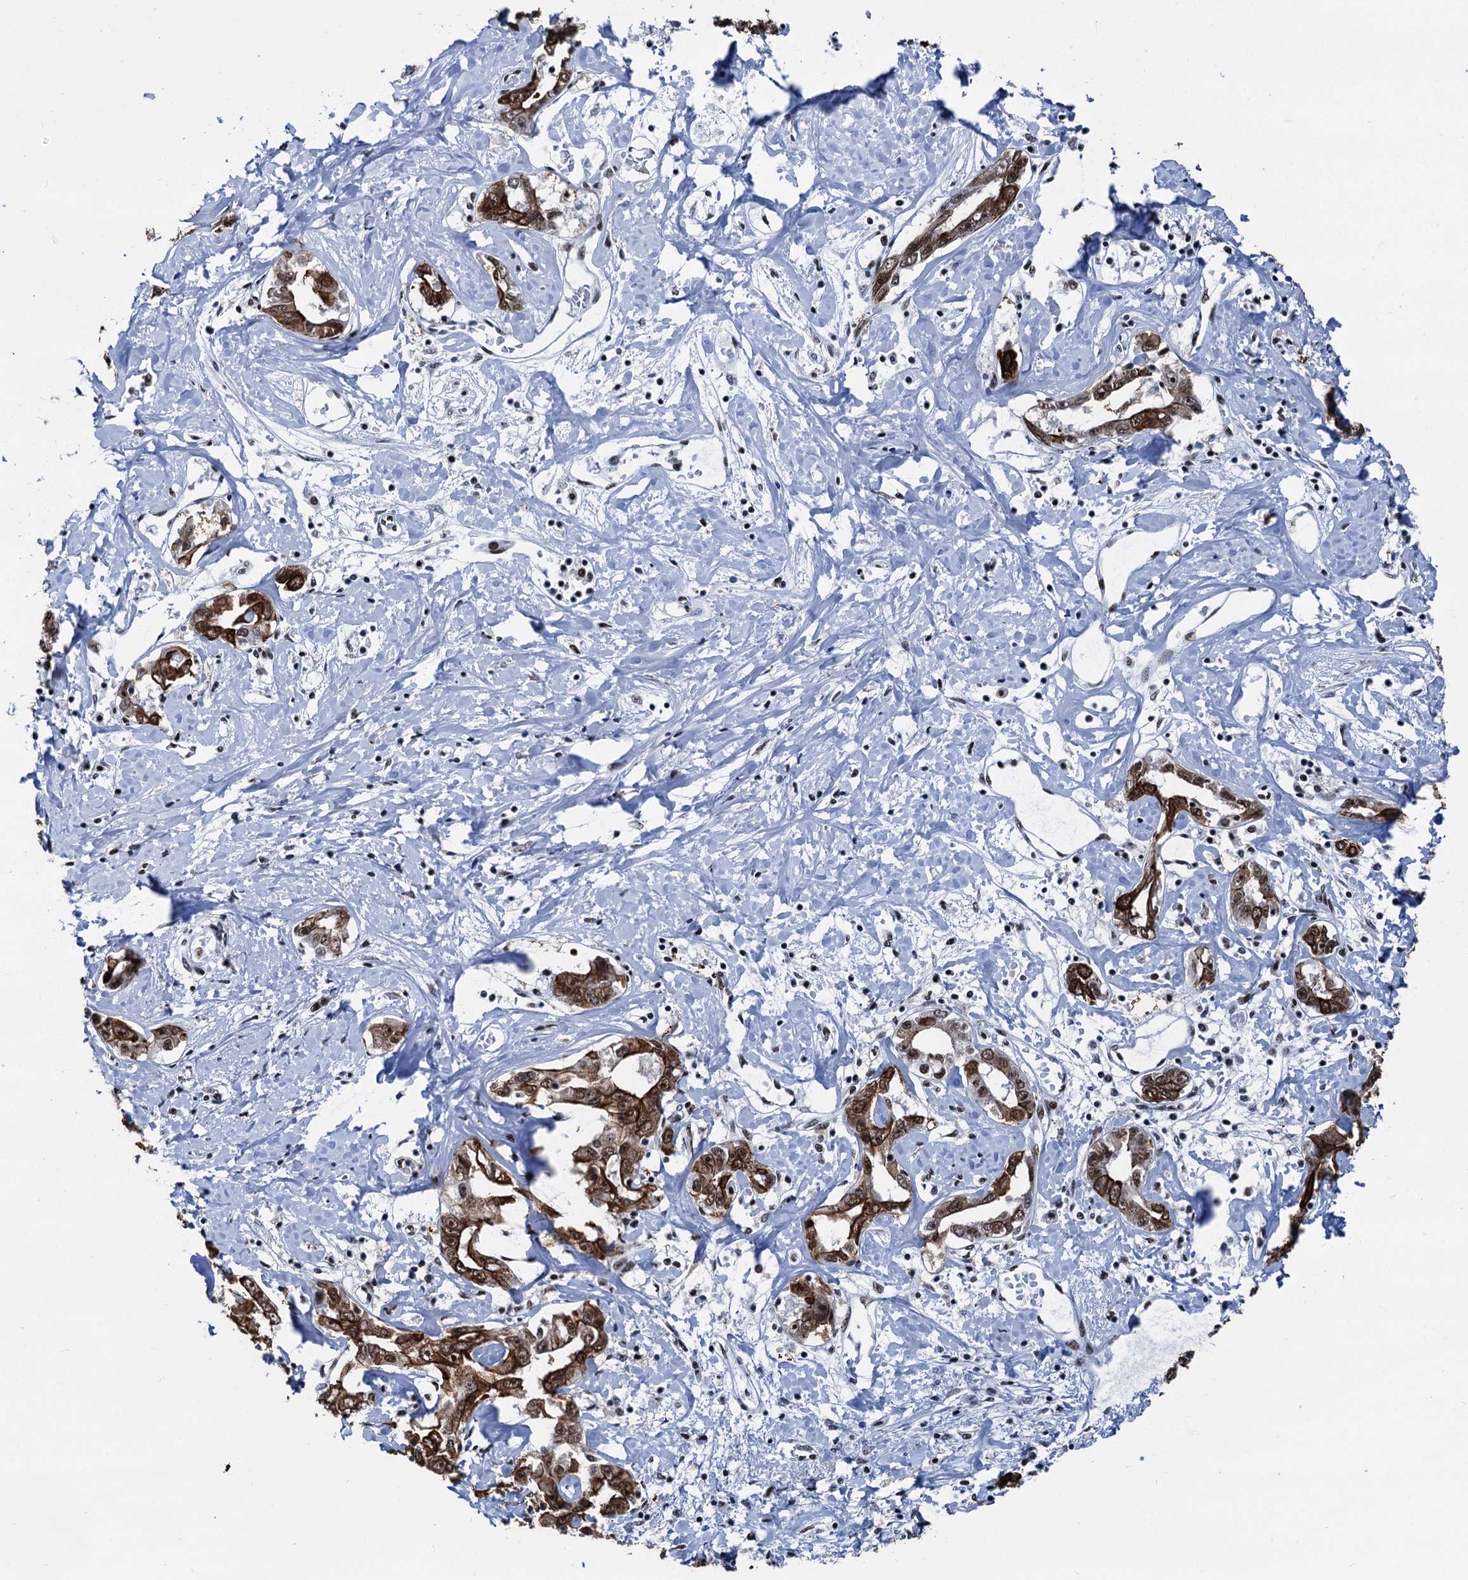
{"staining": {"intensity": "strong", "quantity": ">75%", "location": "cytoplasmic/membranous,nuclear"}, "tissue": "liver cancer", "cell_type": "Tumor cells", "image_type": "cancer", "snomed": [{"axis": "morphology", "description": "Cholangiocarcinoma"}, {"axis": "topography", "description": "Liver"}], "caption": "Immunohistochemistry (IHC) staining of liver cholangiocarcinoma, which shows high levels of strong cytoplasmic/membranous and nuclear expression in about >75% of tumor cells indicating strong cytoplasmic/membranous and nuclear protein positivity. The staining was performed using DAB (3,3'-diaminobenzidine) (brown) for protein detection and nuclei were counterstained in hematoxylin (blue).", "gene": "DDX23", "patient": {"sex": "male", "age": 59}}